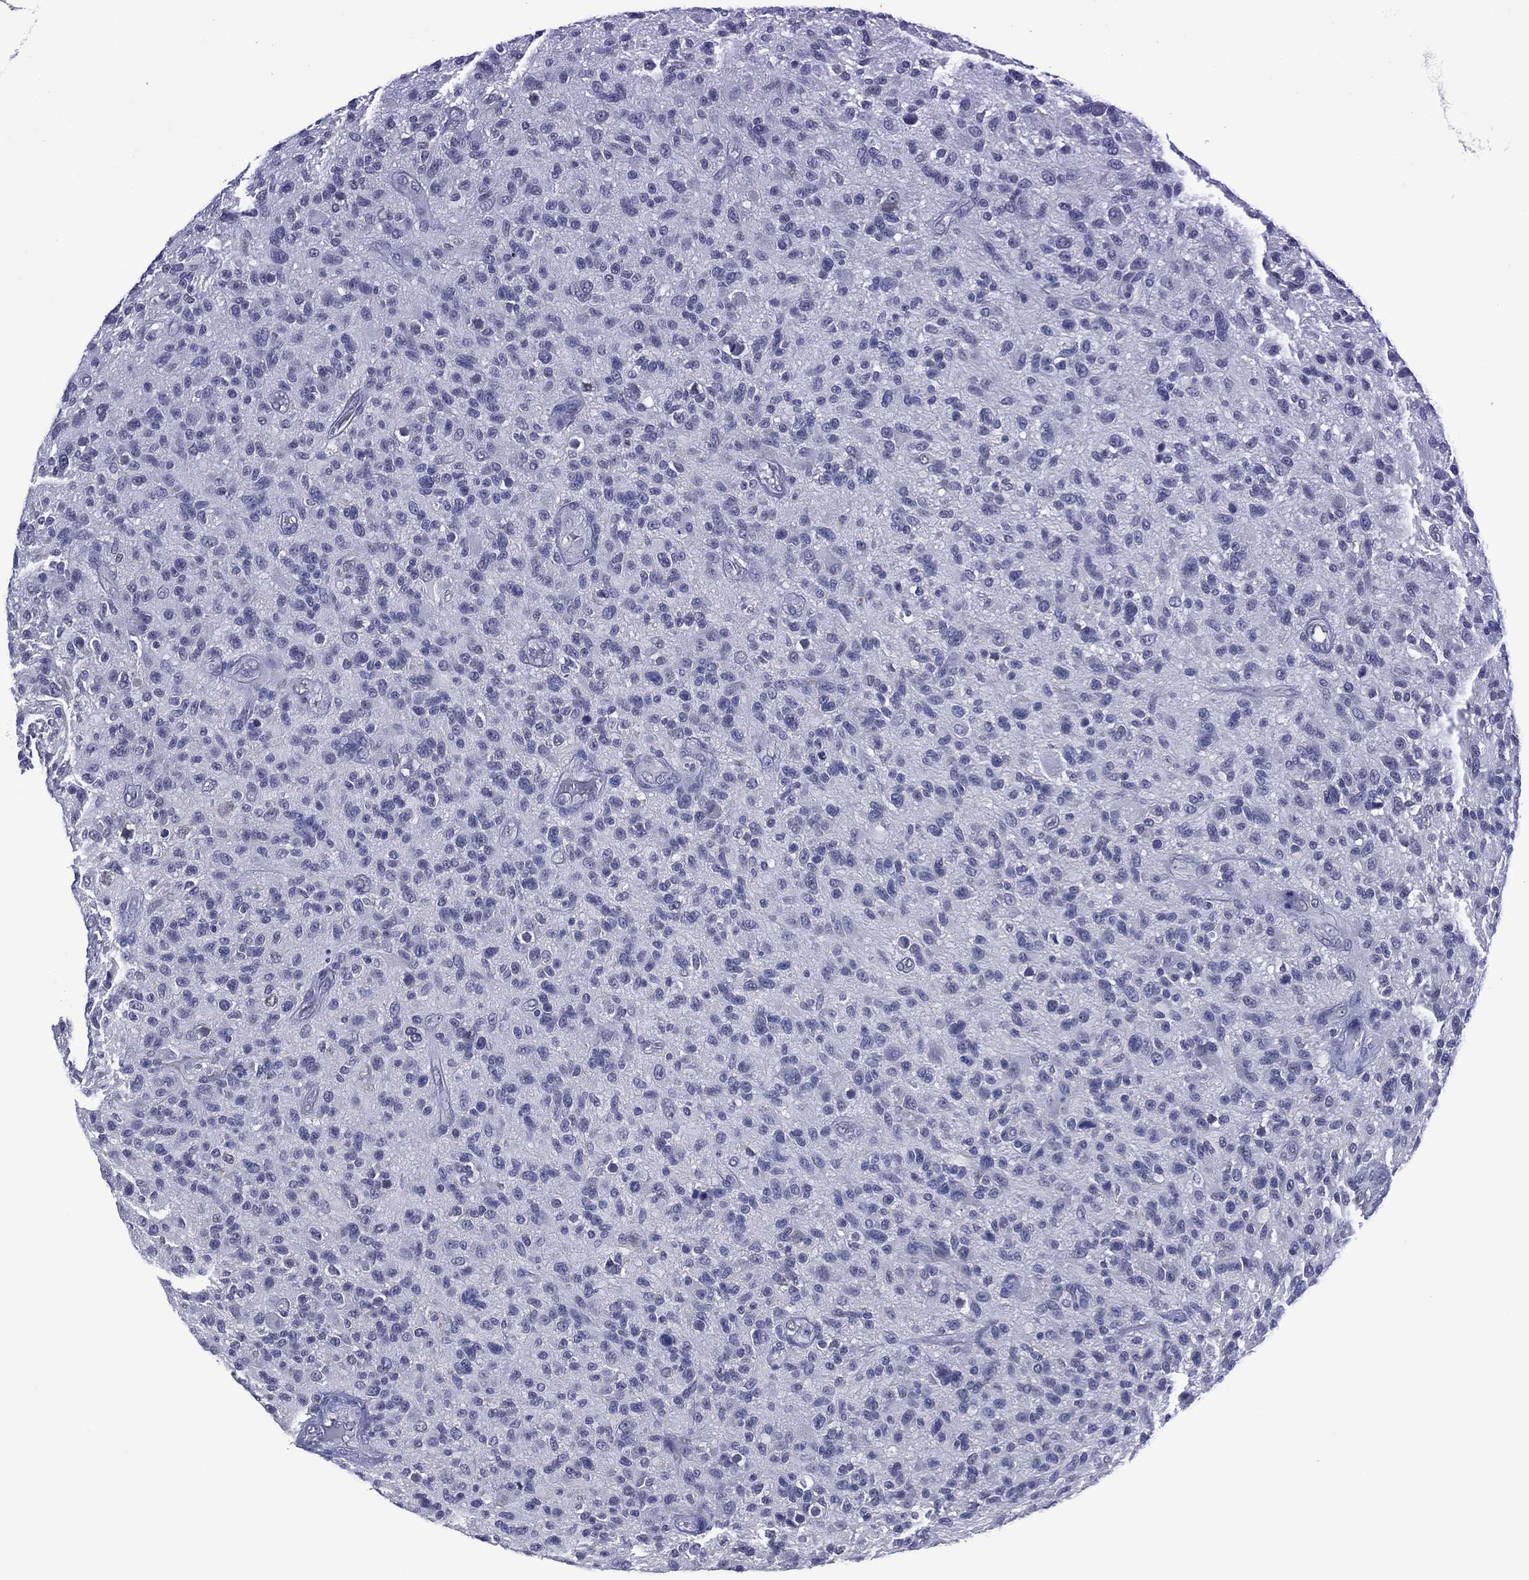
{"staining": {"intensity": "negative", "quantity": "none", "location": "none"}, "tissue": "glioma", "cell_type": "Tumor cells", "image_type": "cancer", "snomed": [{"axis": "morphology", "description": "Glioma, malignant, High grade"}, {"axis": "topography", "description": "Brain"}], "caption": "DAB (3,3'-diaminobenzidine) immunohistochemical staining of high-grade glioma (malignant) demonstrates no significant positivity in tumor cells. Brightfield microscopy of immunohistochemistry (IHC) stained with DAB (brown) and hematoxylin (blue), captured at high magnification.", "gene": "ASB10", "patient": {"sex": "male", "age": 47}}